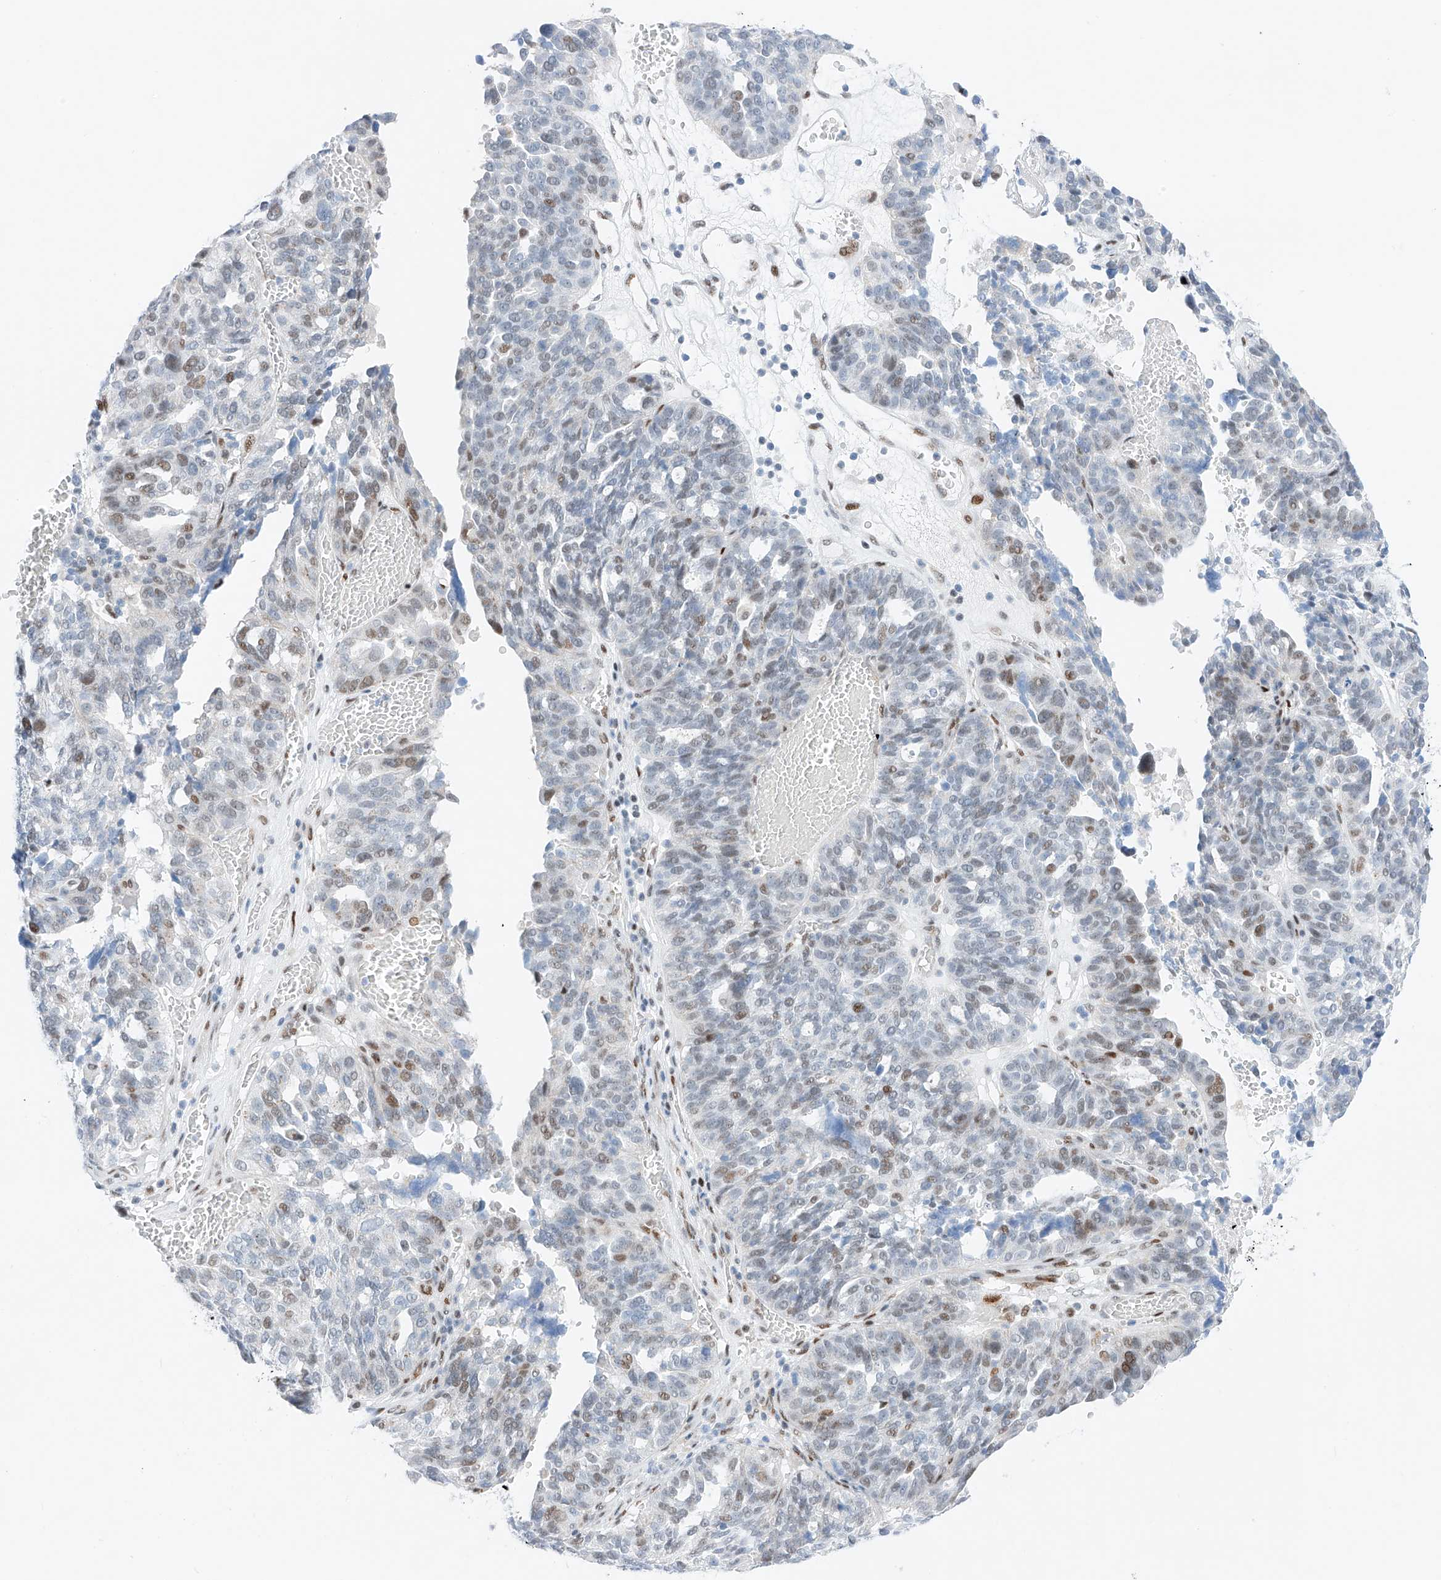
{"staining": {"intensity": "moderate", "quantity": "<25%", "location": "nuclear"}, "tissue": "ovarian cancer", "cell_type": "Tumor cells", "image_type": "cancer", "snomed": [{"axis": "morphology", "description": "Cystadenocarcinoma, serous, NOS"}, {"axis": "topography", "description": "Ovary"}], "caption": "Brown immunohistochemical staining in ovarian cancer exhibits moderate nuclear staining in about <25% of tumor cells. The staining was performed using DAB (3,3'-diaminobenzidine), with brown indicating positive protein expression. Nuclei are stained blue with hematoxylin.", "gene": "NT5C3B", "patient": {"sex": "female", "age": 59}}